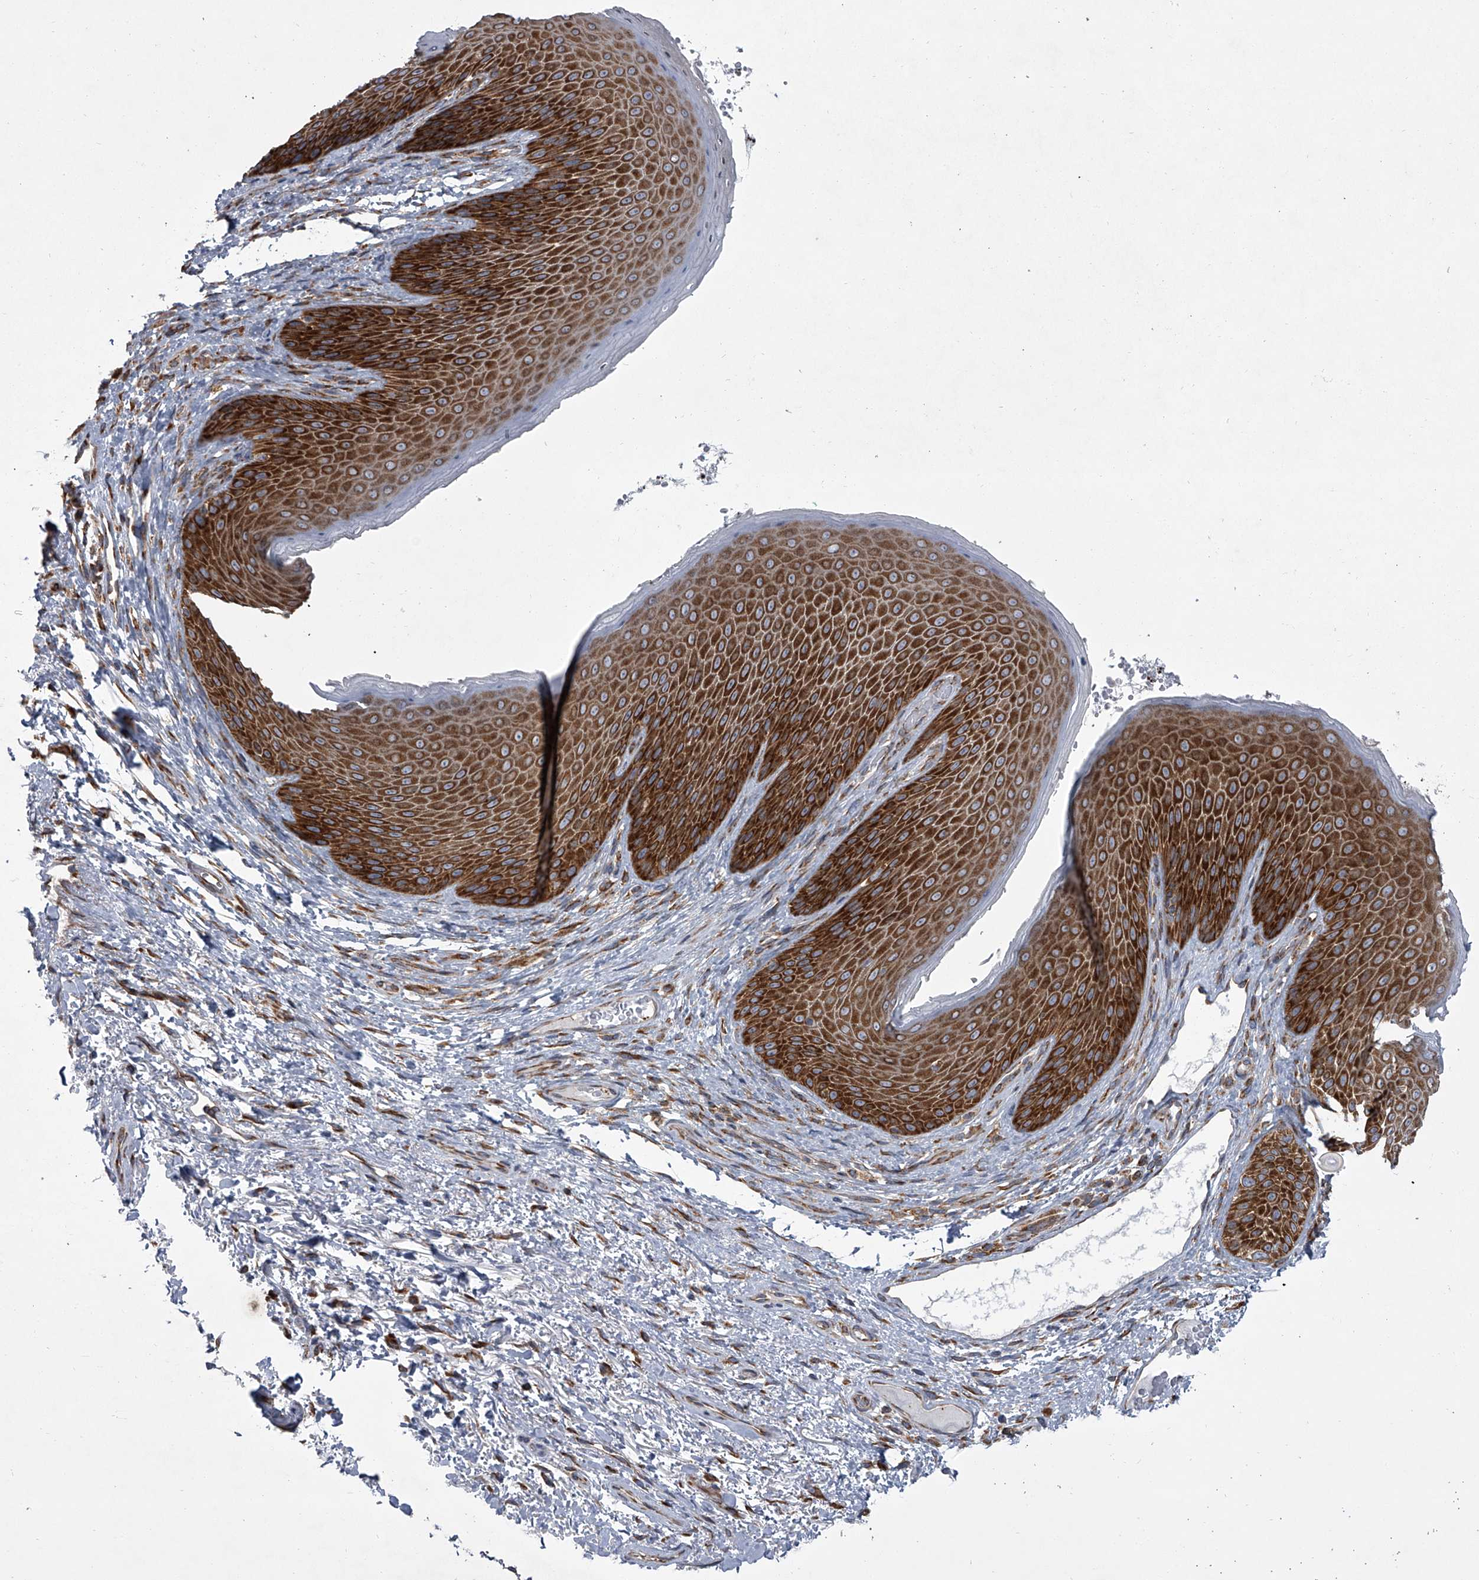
{"staining": {"intensity": "strong", "quantity": ">75%", "location": "cytoplasmic/membranous"}, "tissue": "skin", "cell_type": "Epidermal cells", "image_type": "normal", "snomed": [{"axis": "morphology", "description": "Normal tissue, NOS"}, {"axis": "topography", "description": "Anal"}], "caption": "Skin stained with a brown dye demonstrates strong cytoplasmic/membranous positive staining in about >75% of epidermal cells.", "gene": "ZC3H15", "patient": {"sex": "male", "age": 74}}